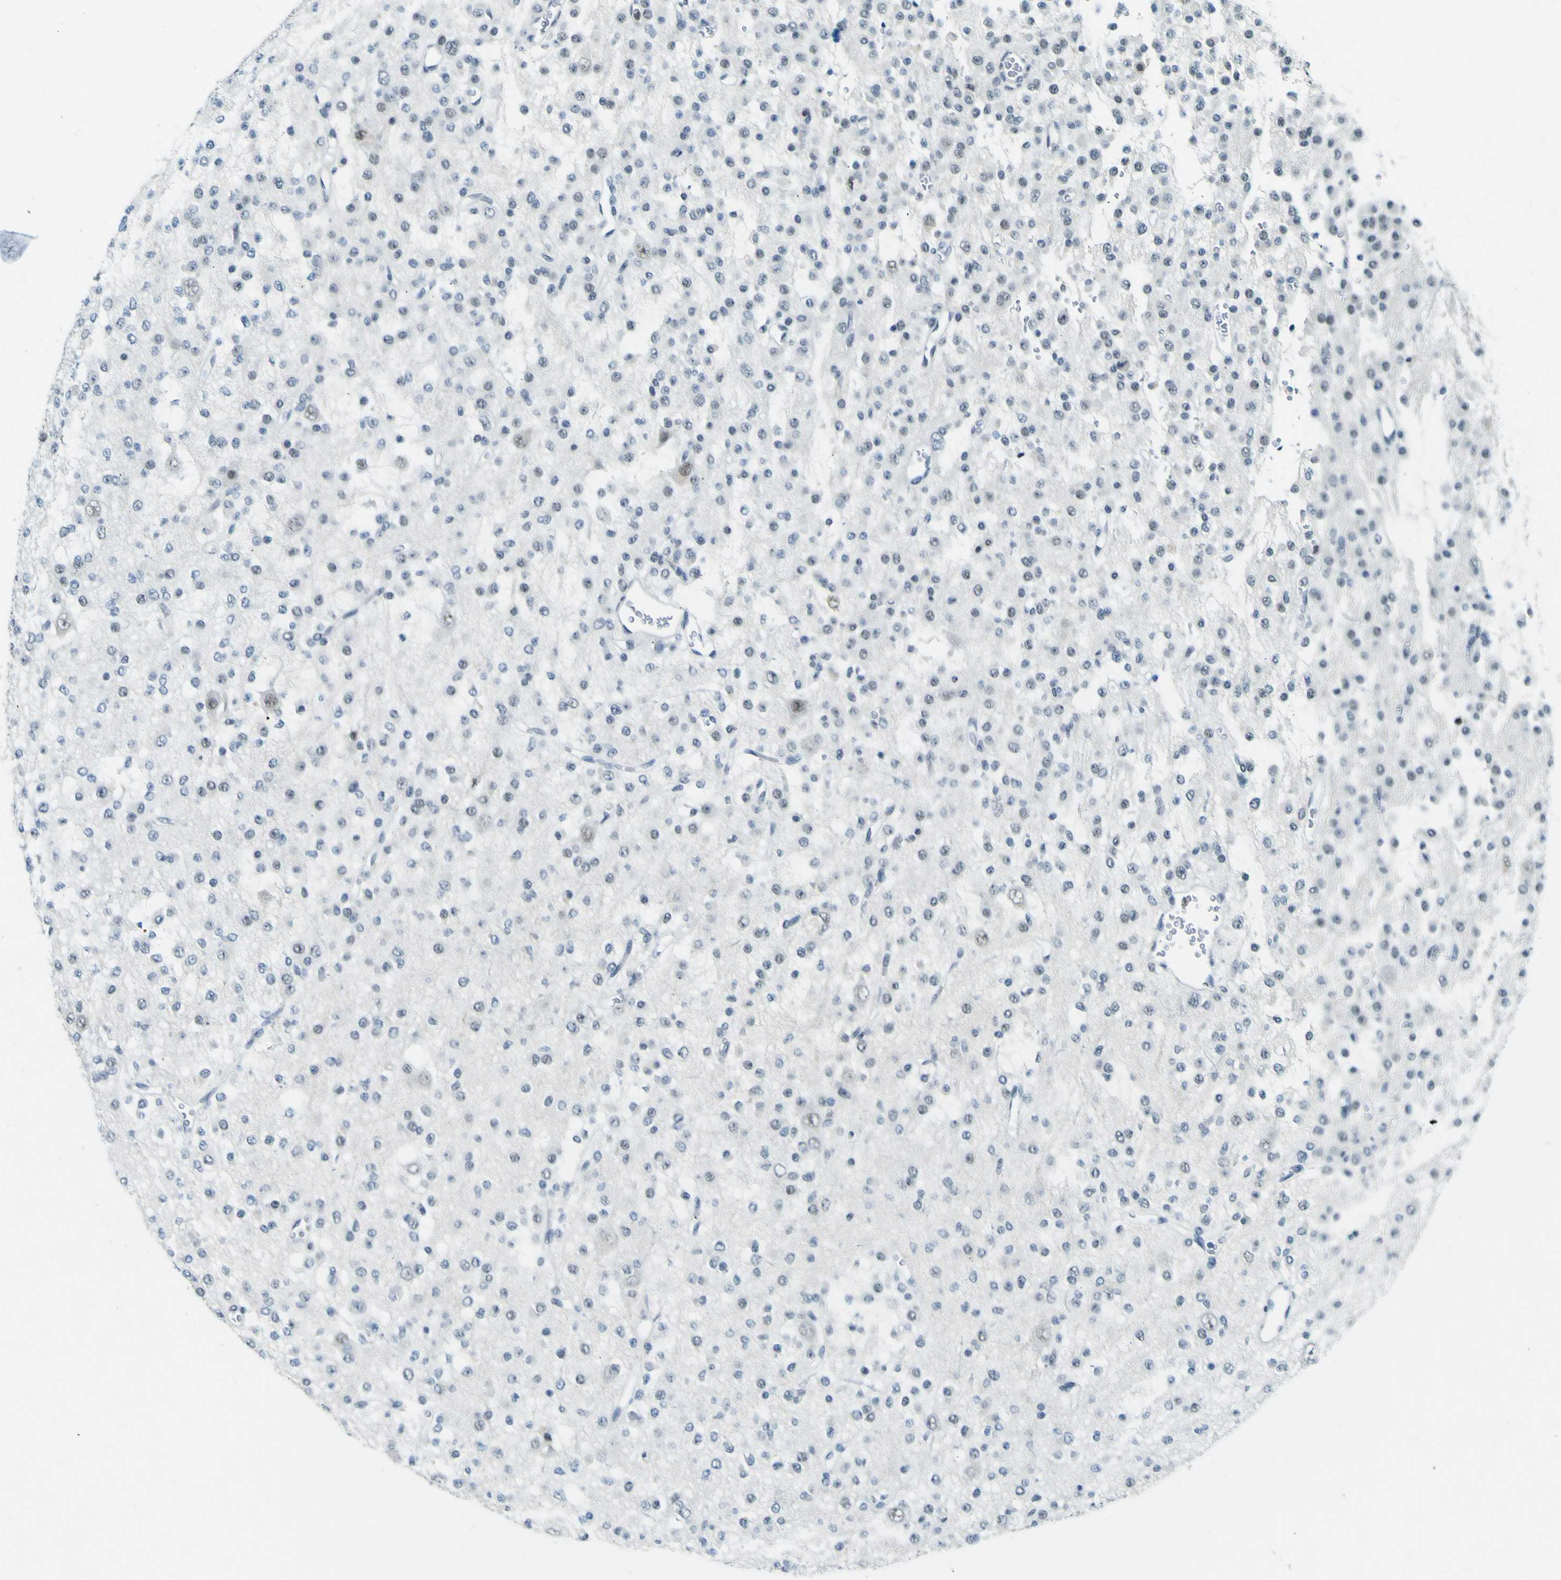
{"staining": {"intensity": "weak", "quantity": "<25%", "location": "nuclear"}, "tissue": "glioma", "cell_type": "Tumor cells", "image_type": "cancer", "snomed": [{"axis": "morphology", "description": "Glioma, malignant, Low grade"}, {"axis": "topography", "description": "Brain"}], "caption": "Immunohistochemical staining of malignant low-grade glioma reveals no significant positivity in tumor cells.", "gene": "CEBPG", "patient": {"sex": "male", "age": 38}}